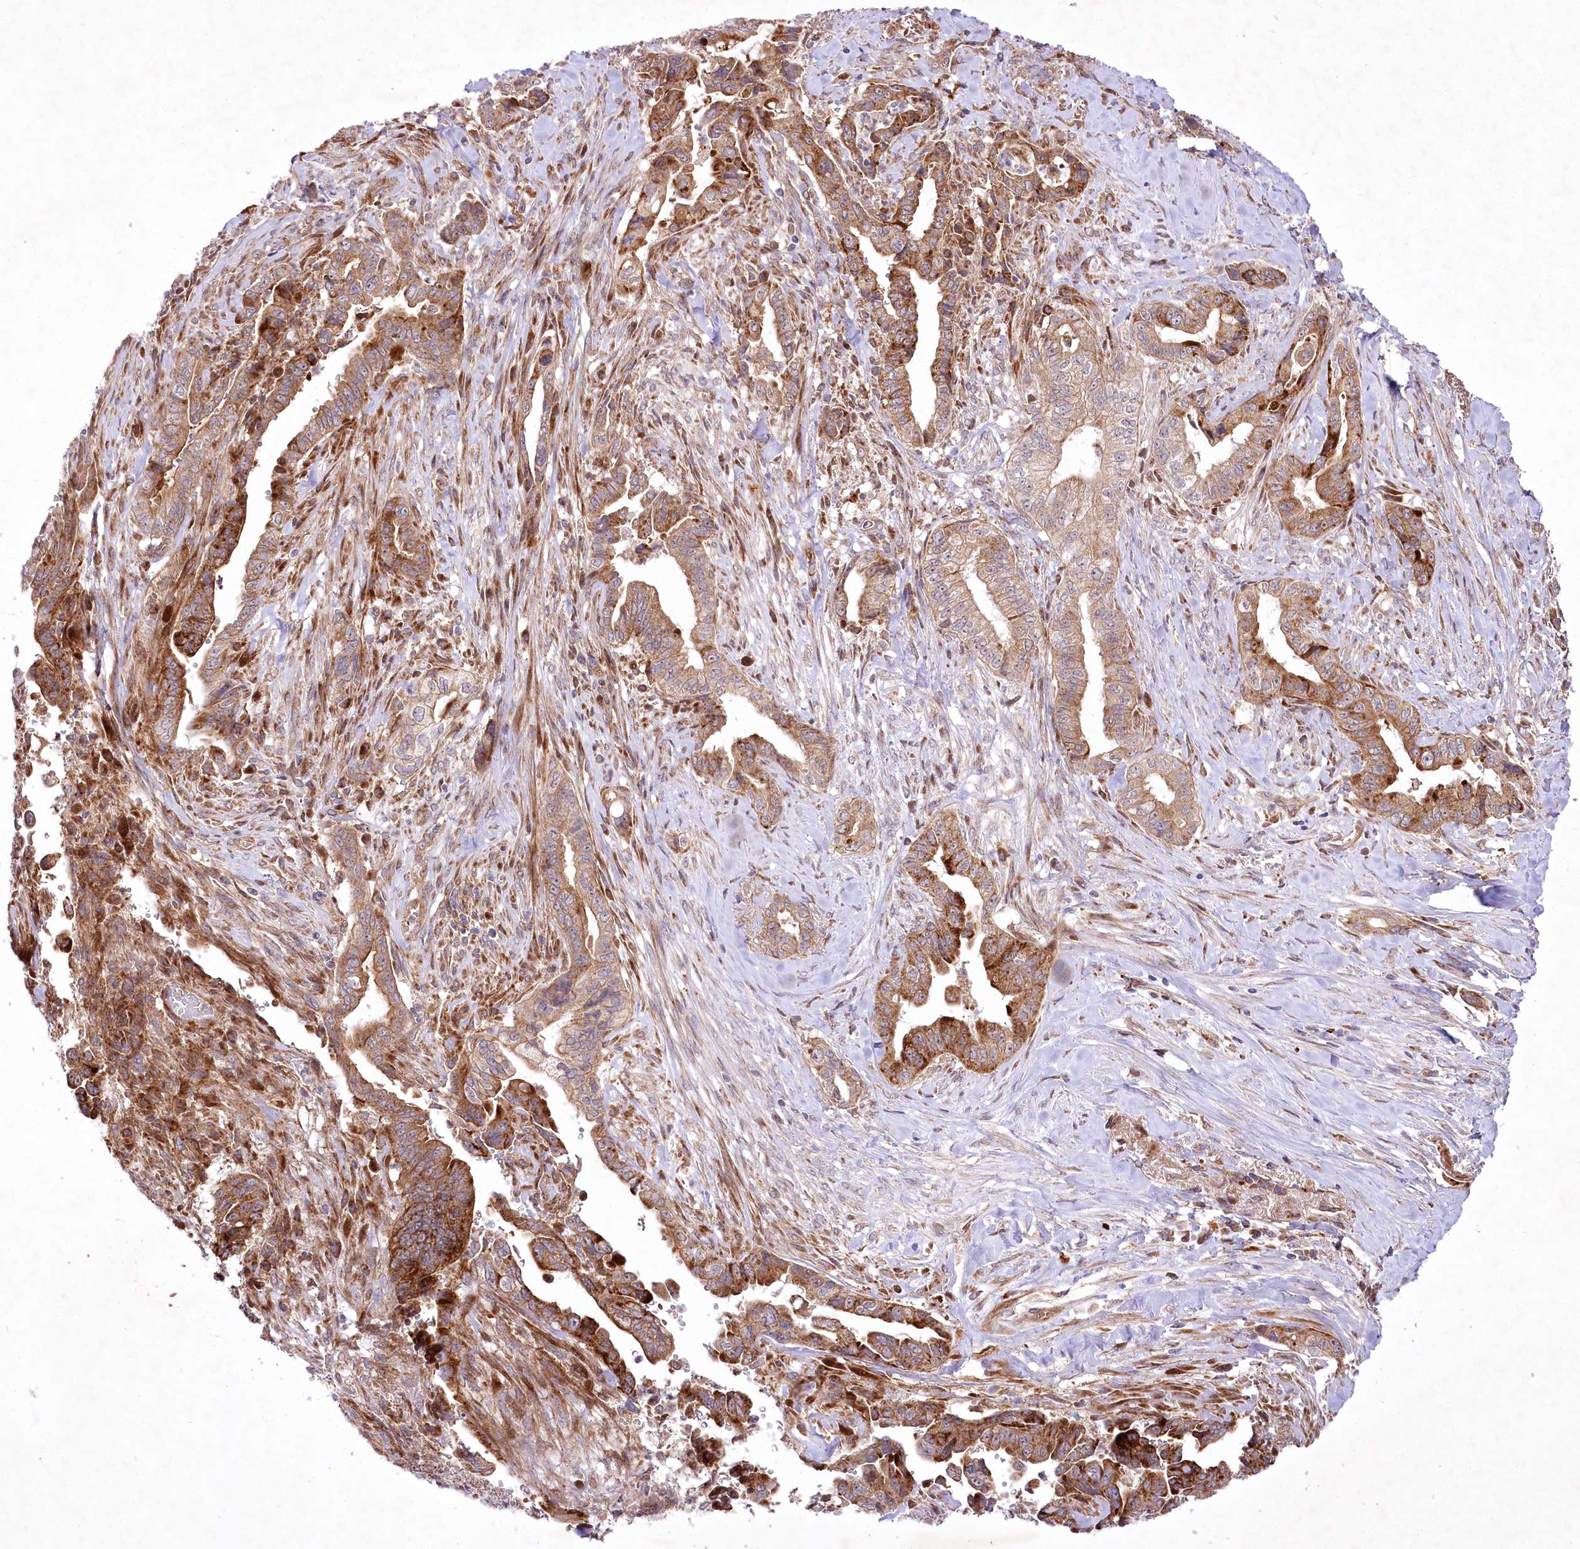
{"staining": {"intensity": "strong", "quantity": ">75%", "location": "cytoplasmic/membranous"}, "tissue": "pancreatic cancer", "cell_type": "Tumor cells", "image_type": "cancer", "snomed": [{"axis": "morphology", "description": "Adenocarcinoma, NOS"}, {"axis": "topography", "description": "Pancreas"}], "caption": "This histopathology image demonstrates IHC staining of human pancreatic adenocarcinoma, with high strong cytoplasmic/membranous positivity in approximately >75% of tumor cells.", "gene": "PSTK", "patient": {"sex": "male", "age": 70}}